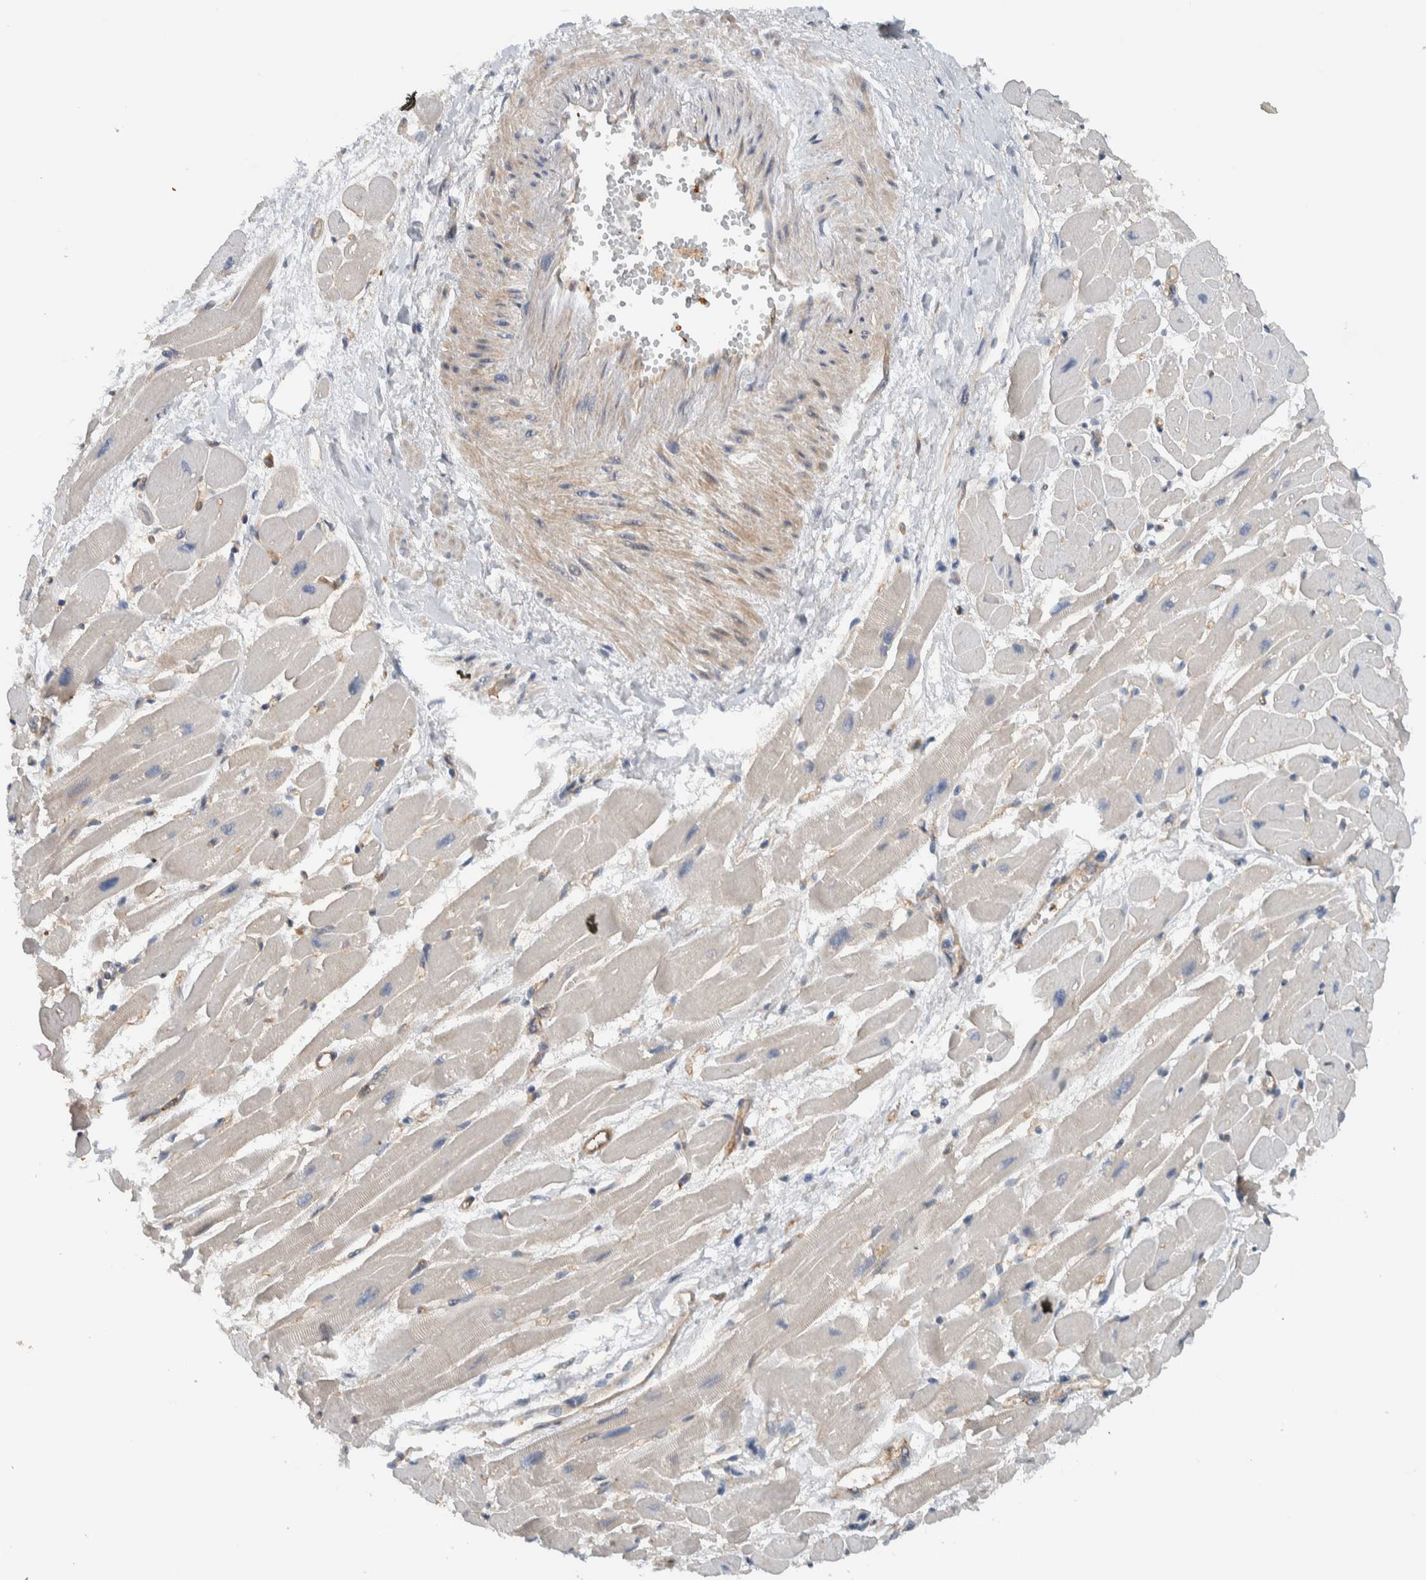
{"staining": {"intensity": "weak", "quantity": "25%-75%", "location": "cytoplasmic/membranous"}, "tissue": "heart muscle", "cell_type": "Cardiomyocytes", "image_type": "normal", "snomed": [{"axis": "morphology", "description": "Normal tissue, NOS"}, {"axis": "topography", "description": "Heart"}], "caption": "Protein staining of normal heart muscle reveals weak cytoplasmic/membranous positivity in about 25%-75% of cardiomyocytes.", "gene": "MPRIP", "patient": {"sex": "female", "age": 54}}